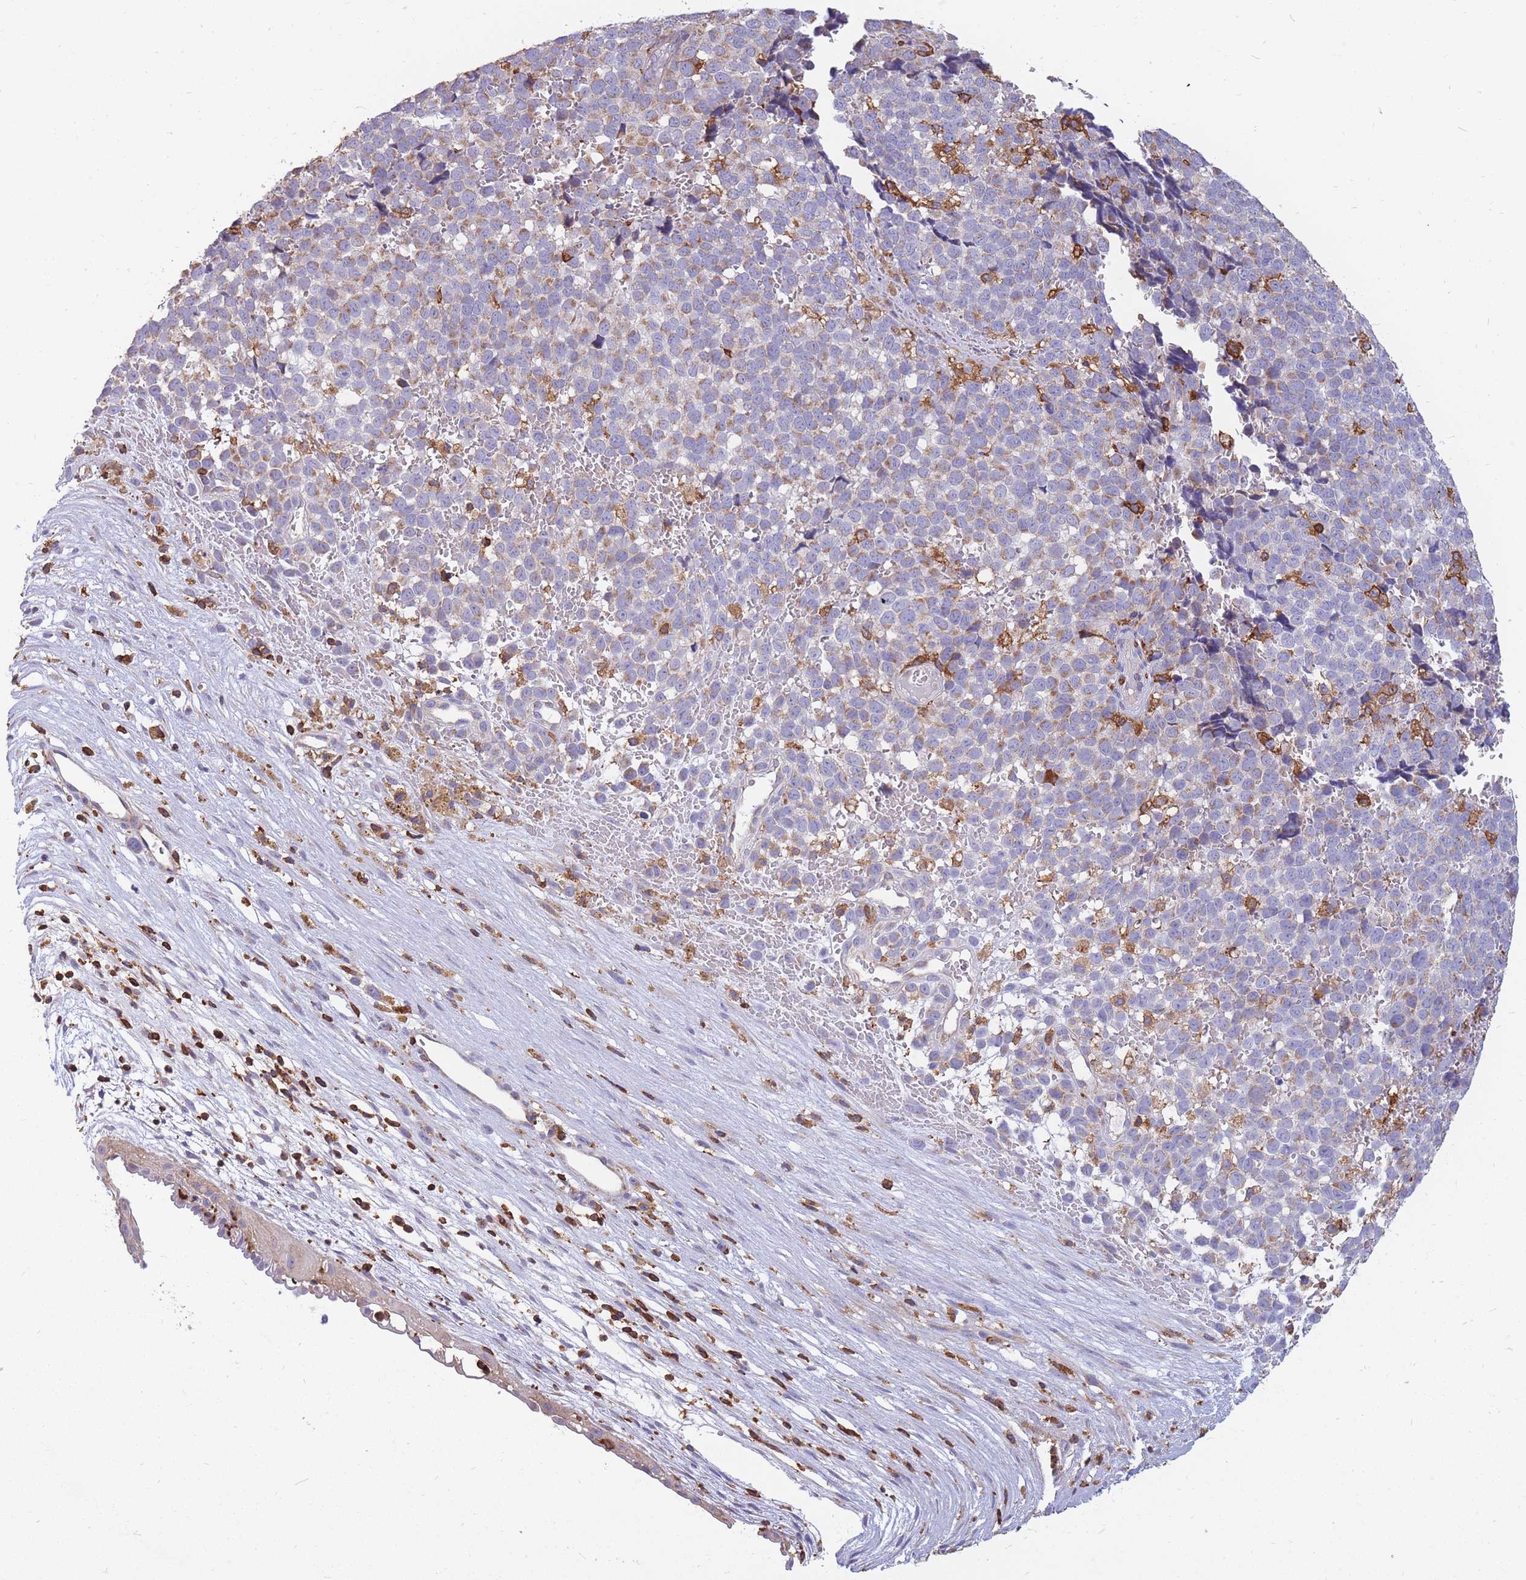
{"staining": {"intensity": "weak", "quantity": "25%-75%", "location": "cytoplasmic/membranous"}, "tissue": "melanoma", "cell_type": "Tumor cells", "image_type": "cancer", "snomed": [{"axis": "morphology", "description": "Malignant melanoma, NOS"}, {"axis": "topography", "description": "Nose, NOS"}], "caption": "Melanoma was stained to show a protein in brown. There is low levels of weak cytoplasmic/membranous expression in approximately 25%-75% of tumor cells.", "gene": "MRPL54", "patient": {"sex": "female", "age": 48}}